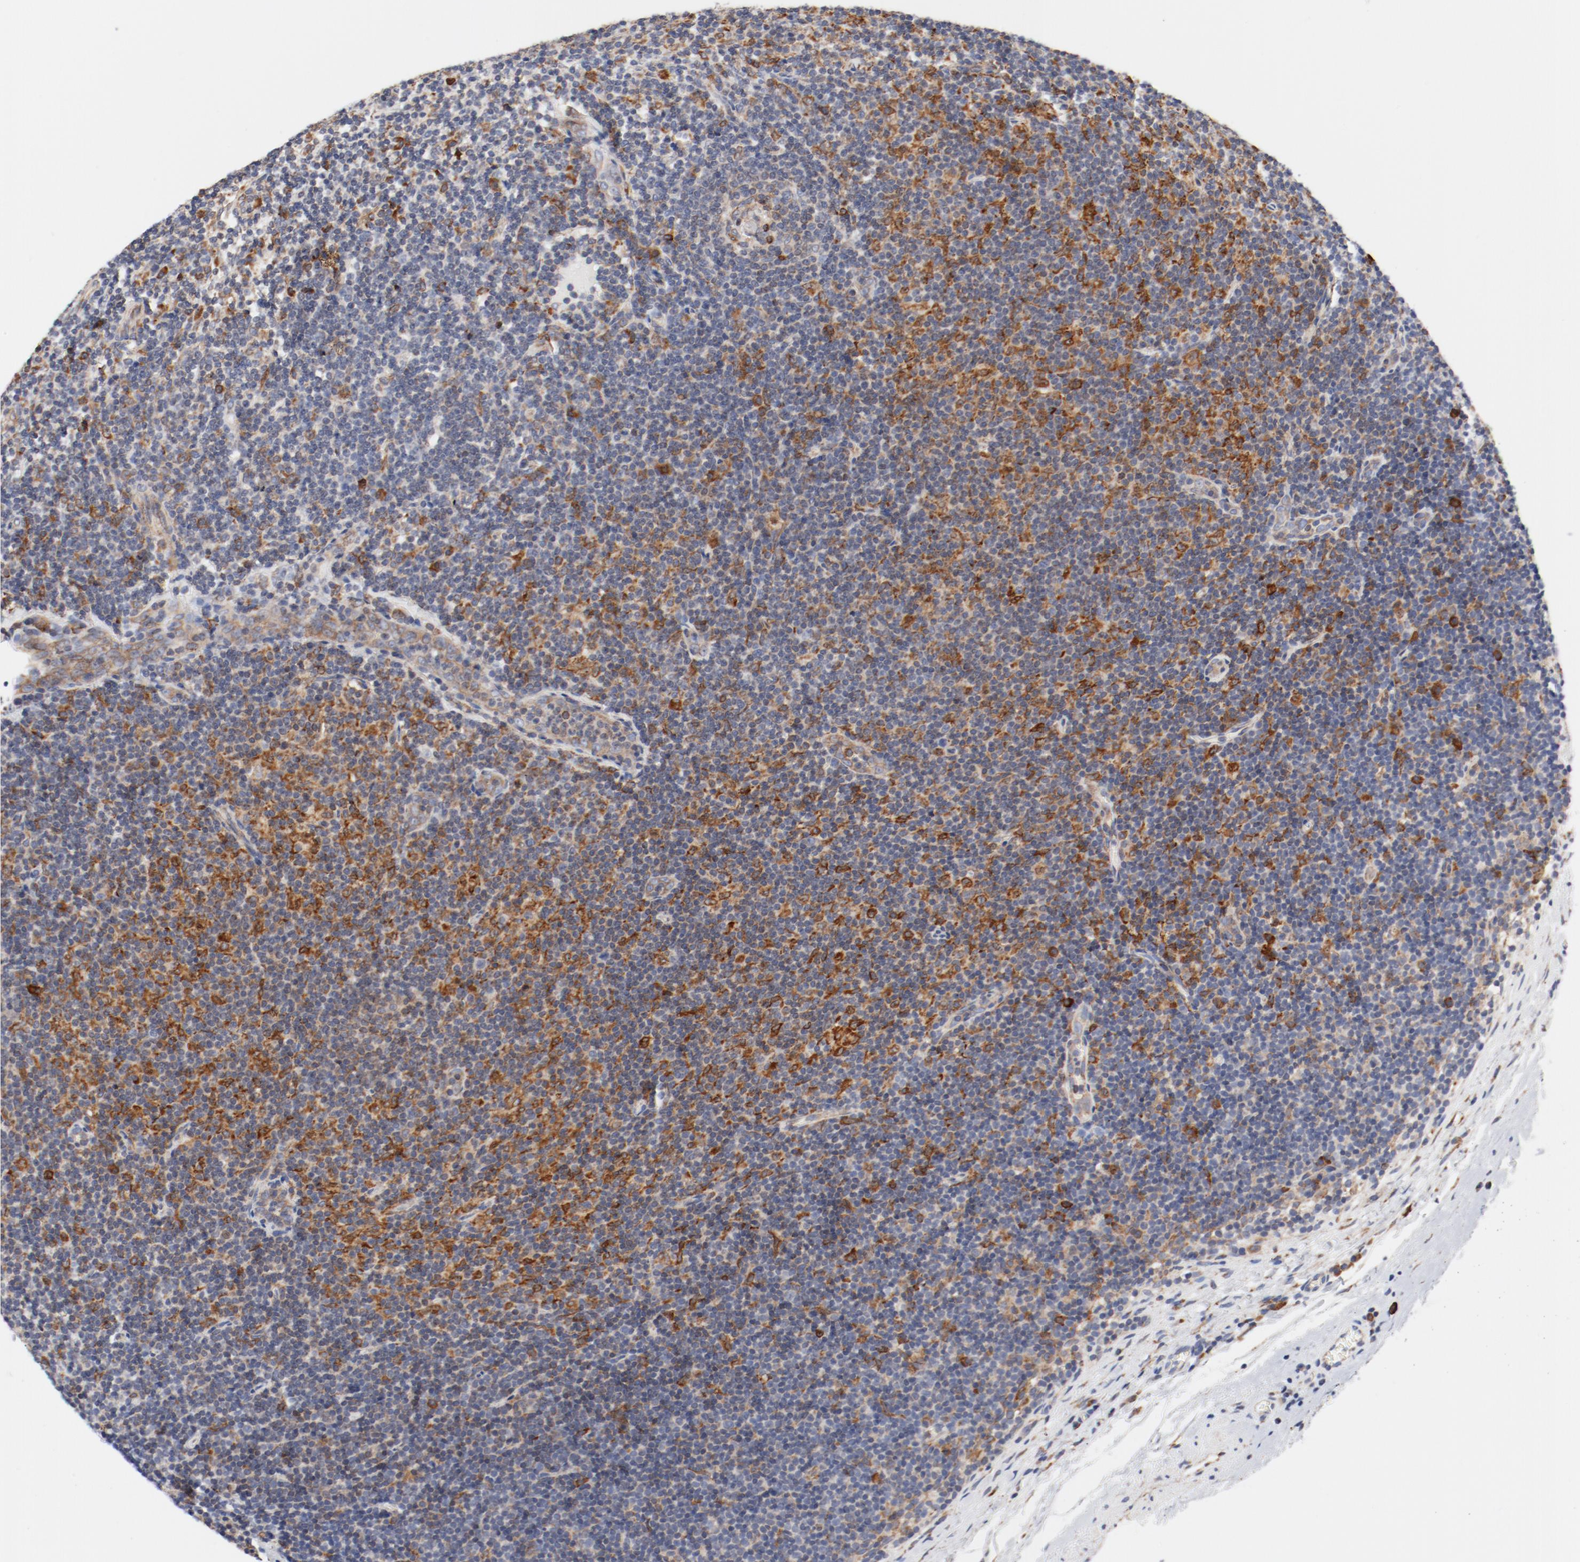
{"staining": {"intensity": "moderate", "quantity": "<25%", "location": "cytoplasmic/membranous"}, "tissue": "lymphoma", "cell_type": "Tumor cells", "image_type": "cancer", "snomed": [{"axis": "morphology", "description": "Malignant lymphoma, non-Hodgkin's type, Low grade"}, {"axis": "topography", "description": "Lymph node"}], "caption": "Low-grade malignant lymphoma, non-Hodgkin's type stained for a protein (brown) exhibits moderate cytoplasmic/membranous positive positivity in approximately <25% of tumor cells.", "gene": "PDPK1", "patient": {"sex": "male", "age": 70}}